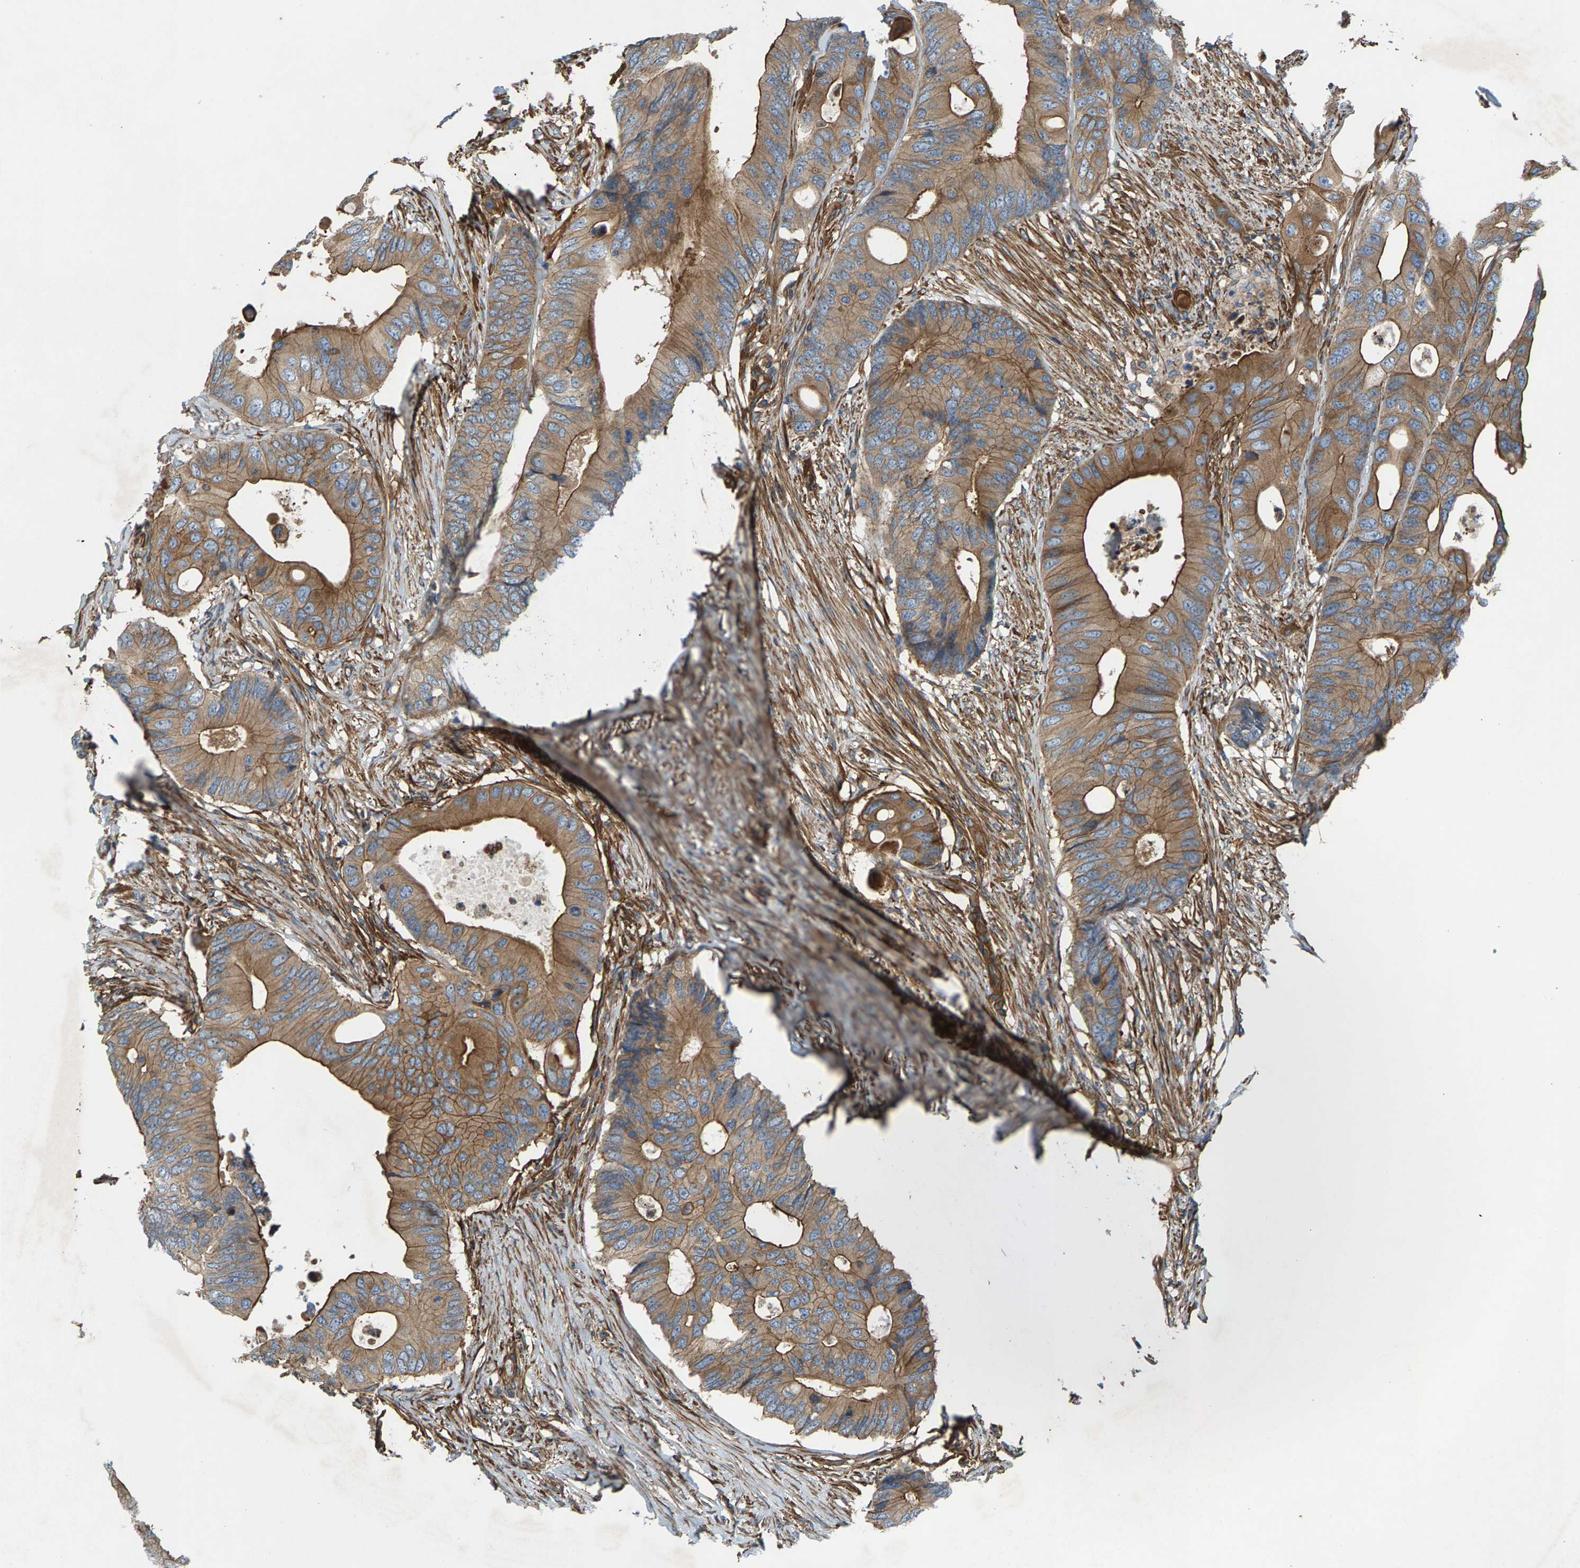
{"staining": {"intensity": "moderate", "quantity": ">75%", "location": "cytoplasmic/membranous"}, "tissue": "colorectal cancer", "cell_type": "Tumor cells", "image_type": "cancer", "snomed": [{"axis": "morphology", "description": "Adenocarcinoma, NOS"}, {"axis": "topography", "description": "Colon"}], "caption": "A micrograph of colorectal cancer stained for a protein exhibits moderate cytoplasmic/membranous brown staining in tumor cells.", "gene": "PDCL", "patient": {"sex": "male", "age": 71}}